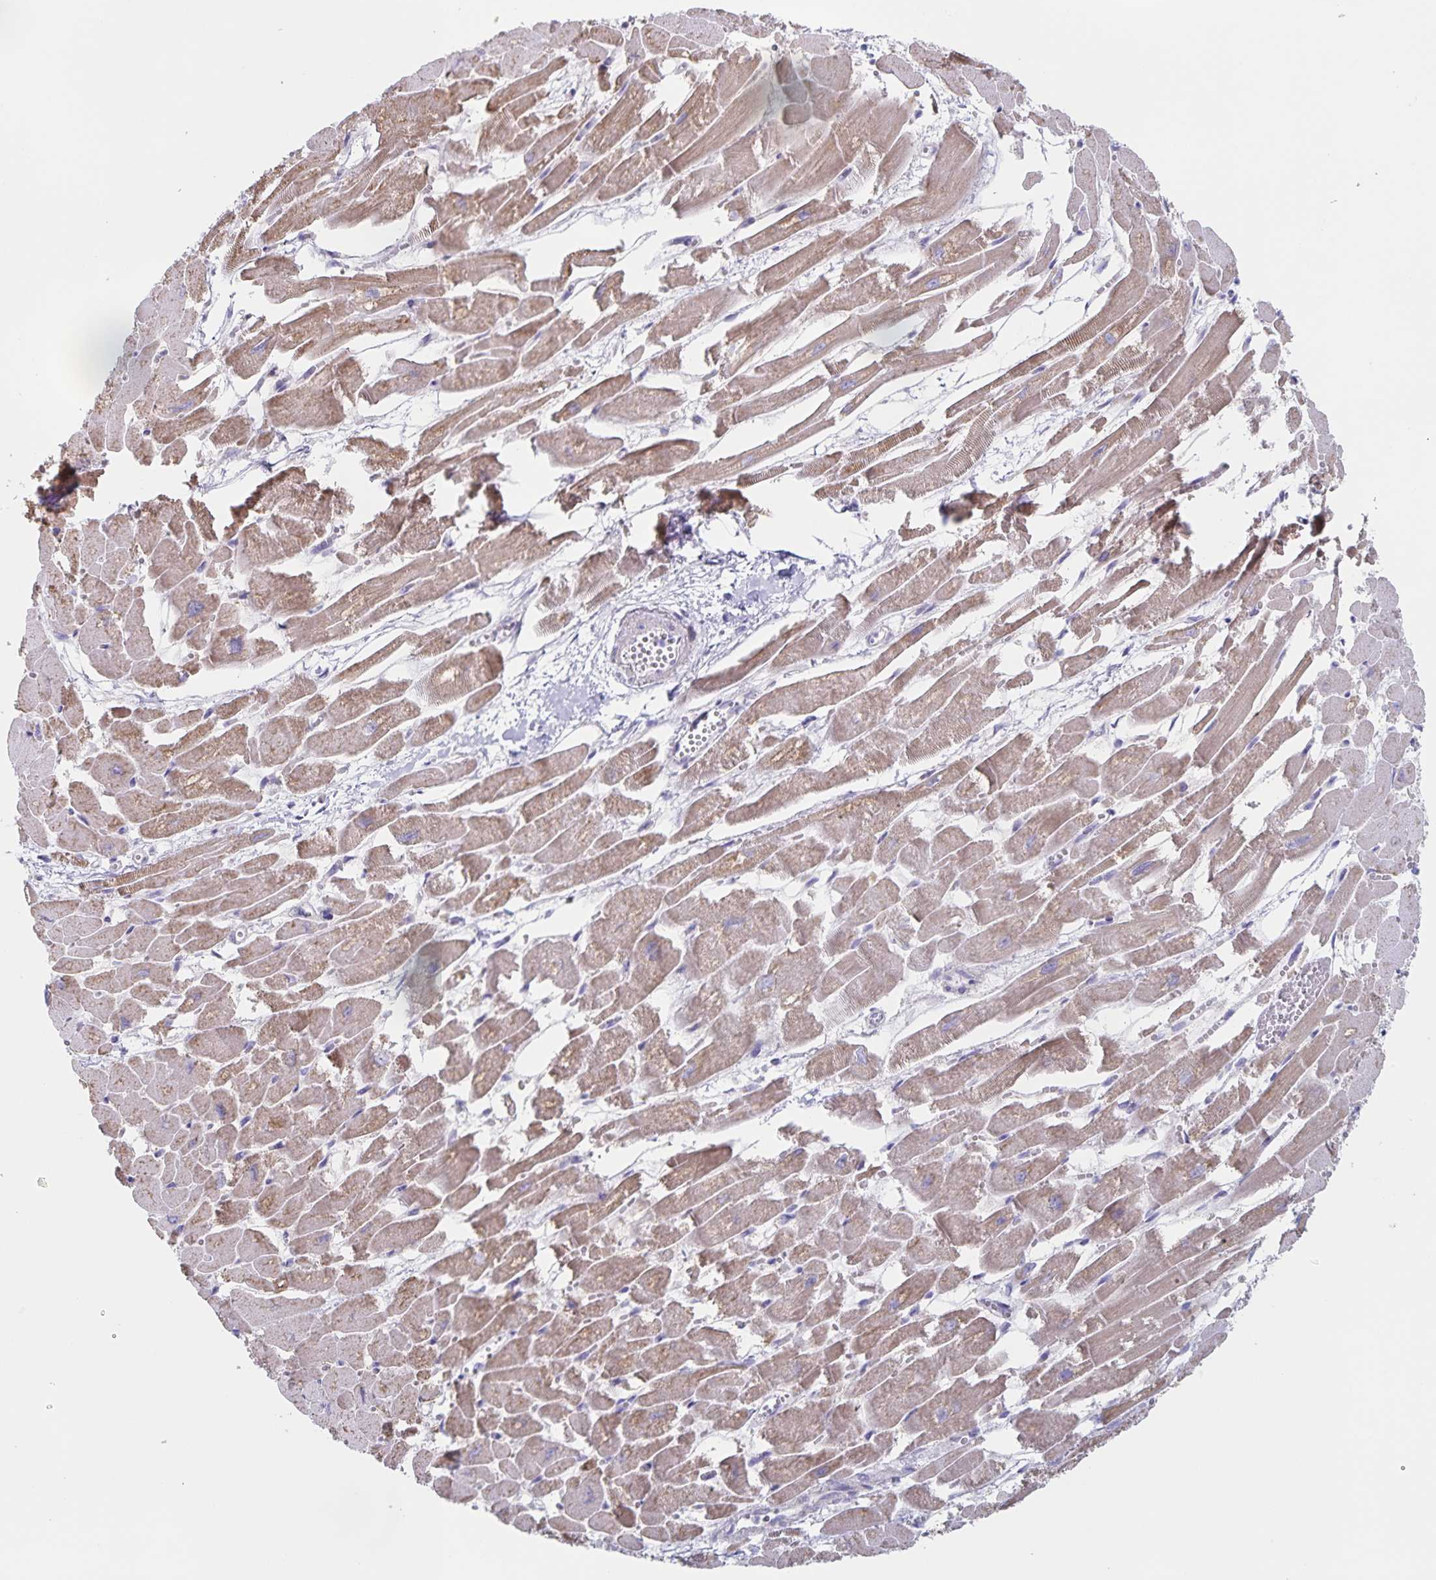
{"staining": {"intensity": "moderate", "quantity": ">75%", "location": "cytoplasmic/membranous"}, "tissue": "heart muscle", "cell_type": "Cardiomyocytes", "image_type": "normal", "snomed": [{"axis": "morphology", "description": "Normal tissue, NOS"}, {"axis": "topography", "description": "Heart"}], "caption": "The micrograph exhibits immunohistochemical staining of normal heart muscle. There is moderate cytoplasmic/membranous positivity is seen in about >75% of cardiomyocytes.", "gene": "CENPH", "patient": {"sex": "female", "age": 52}}